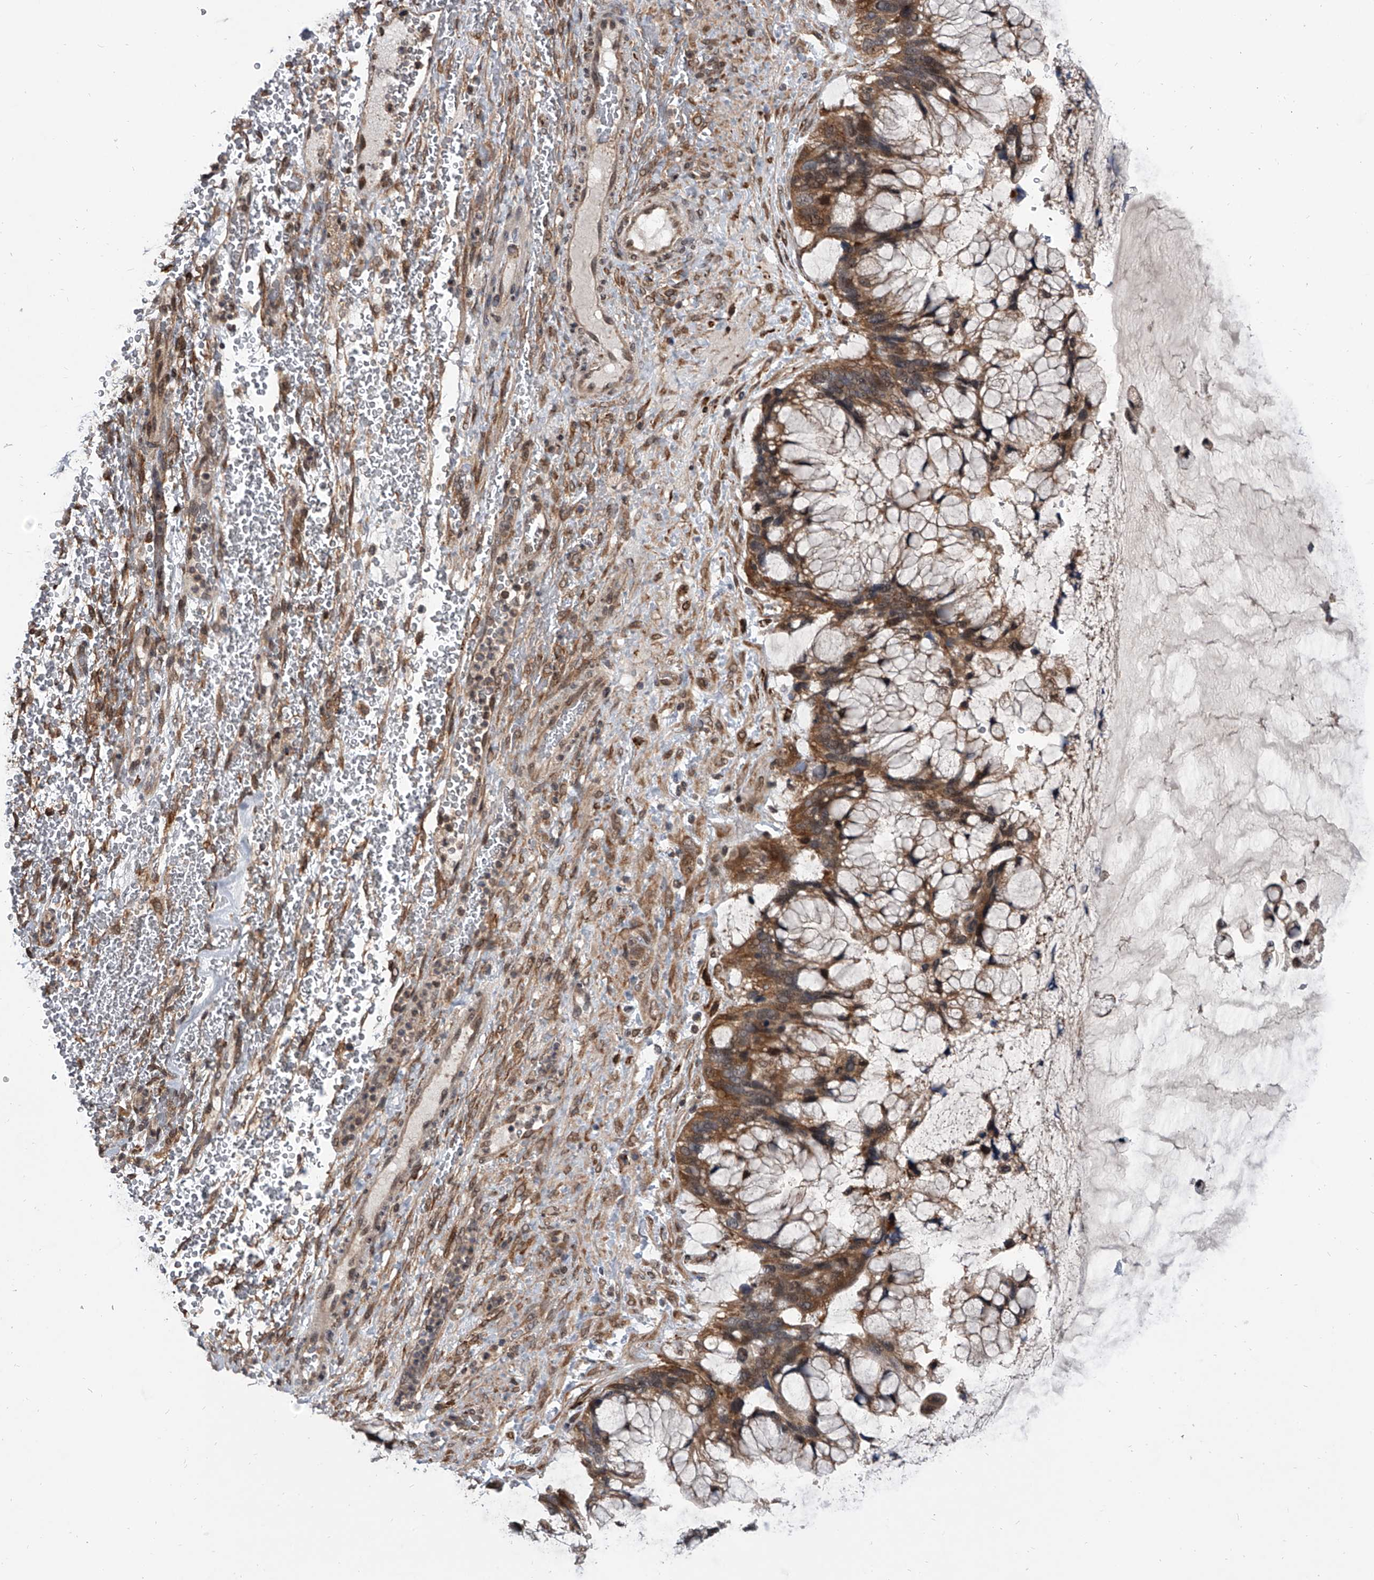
{"staining": {"intensity": "moderate", "quantity": ">75%", "location": "cytoplasmic/membranous"}, "tissue": "ovarian cancer", "cell_type": "Tumor cells", "image_type": "cancer", "snomed": [{"axis": "morphology", "description": "Cystadenocarcinoma, mucinous, NOS"}, {"axis": "topography", "description": "Ovary"}], "caption": "Protein staining demonstrates moderate cytoplasmic/membranous expression in about >75% of tumor cells in ovarian cancer (mucinous cystadenocarcinoma). Using DAB (brown) and hematoxylin (blue) stains, captured at high magnification using brightfield microscopy.", "gene": "GEMIN8", "patient": {"sex": "female", "age": 37}}